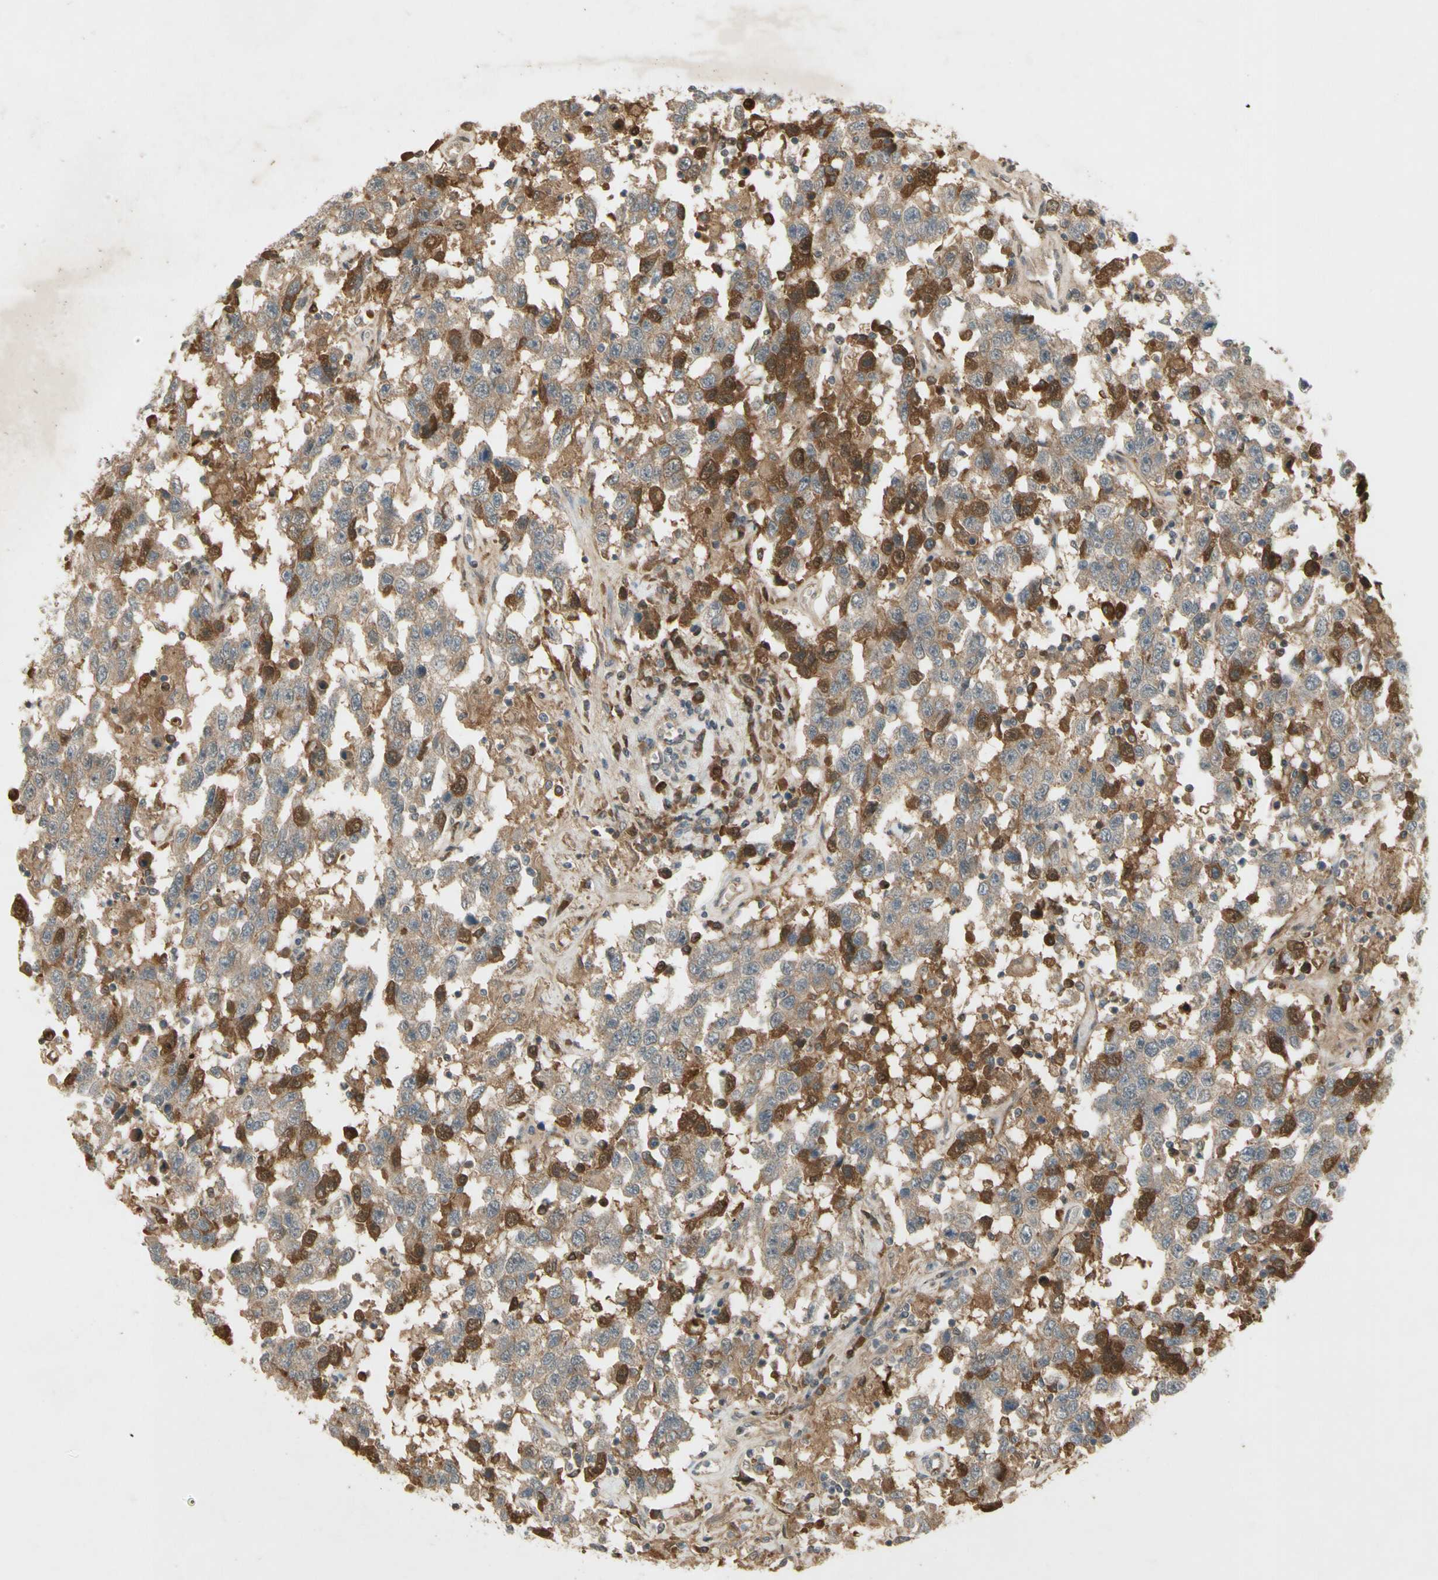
{"staining": {"intensity": "moderate", "quantity": "<25%", "location": "cytoplasmic/membranous"}, "tissue": "testis cancer", "cell_type": "Tumor cells", "image_type": "cancer", "snomed": [{"axis": "morphology", "description": "Seminoma, NOS"}, {"axis": "topography", "description": "Testis"}], "caption": "DAB immunohistochemical staining of seminoma (testis) displays moderate cytoplasmic/membranous protein positivity in about <25% of tumor cells.", "gene": "NRG4", "patient": {"sex": "male", "age": 41}}